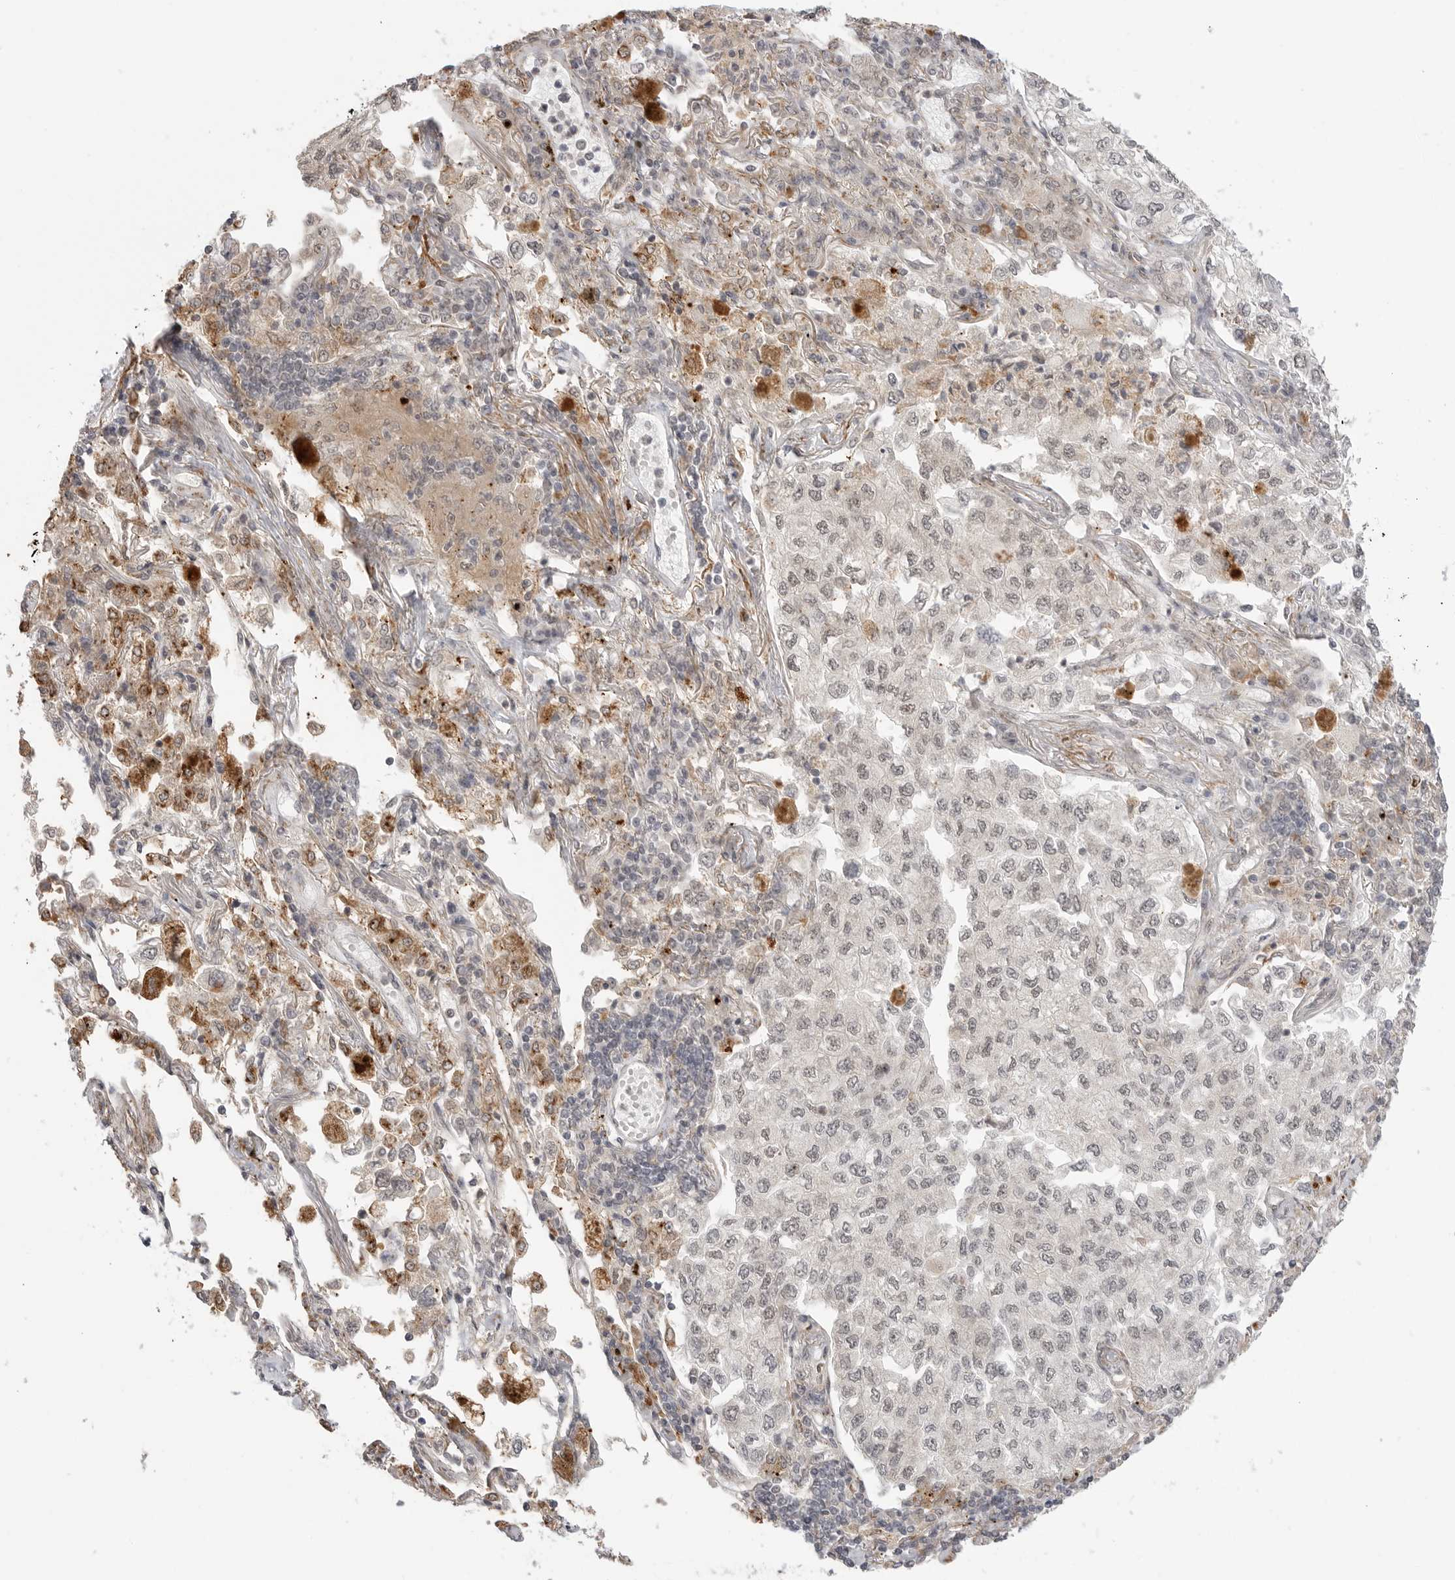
{"staining": {"intensity": "negative", "quantity": "none", "location": "none"}, "tissue": "lung cancer", "cell_type": "Tumor cells", "image_type": "cancer", "snomed": [{"axis": "morphology", "description": "Adenocarcinoma, NOS"}, {"axis": "topography", "description": "Lung"}], "caption": "Immunohistochemistry of human lung adenocarcinoma reveals no staining in tumor cells. (DAB (3,3'-diaminobenzidine) IHC with hematoxylin counter stain).", "gene": "KALRN", "patient": {"sex": "male", "age": 63}}